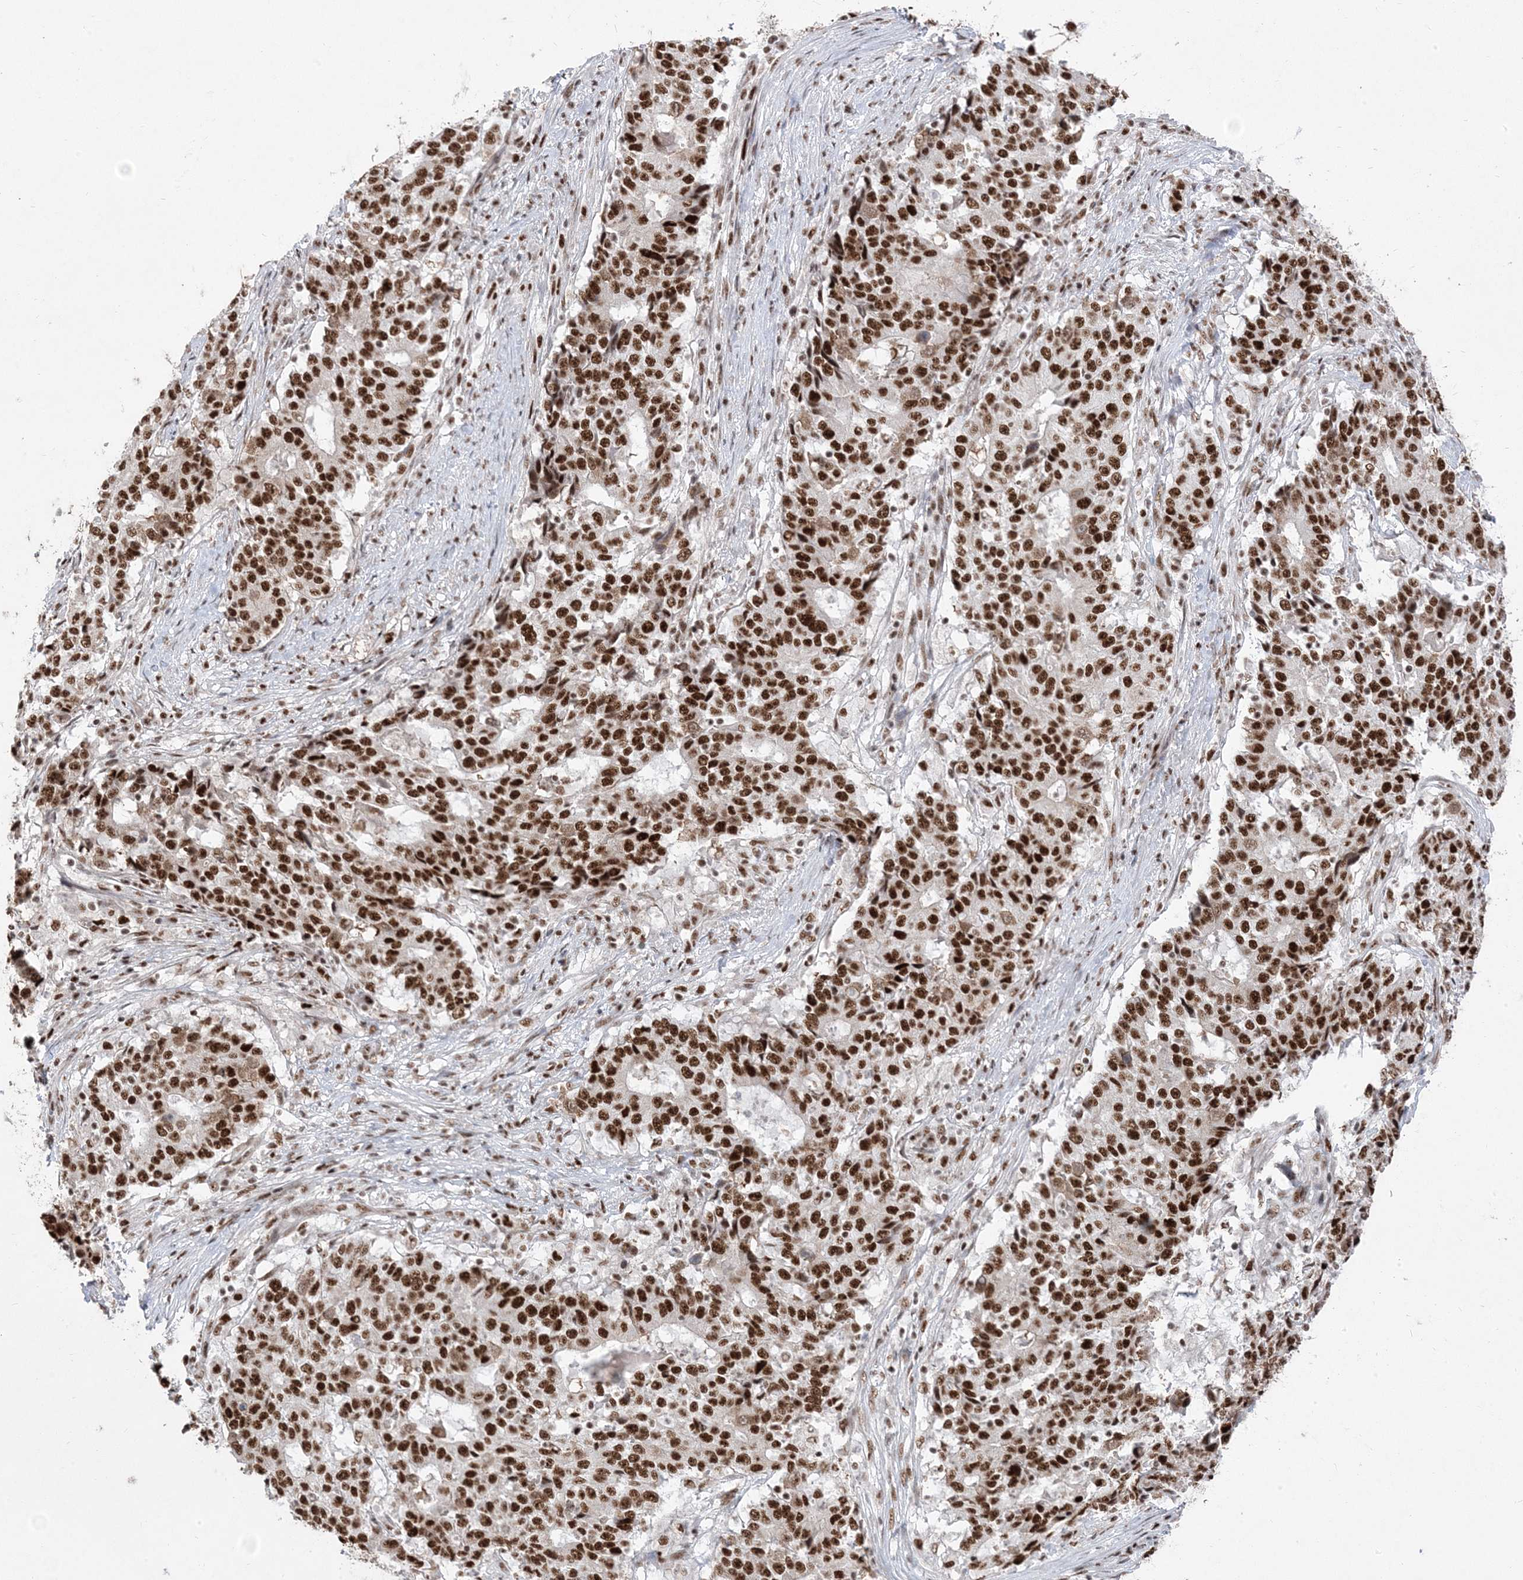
{"staining": {"intensity": "strong", "quantity": ">75%", "location": "nuclear"}, "tissue": "stomach cancer", "cell_type": "Tumor cells", "image_type": "cancer", "snomed": [{"axis": "morphology", "description": "Adenocarcinoma, NOS"}, {"axis": "topography", "description": "Stomach"}], "caption": "Strong nuclear protein staining is present in approximately >75% of tumor cells in stomach cancer.", "gene": "MTREX", "patient": {"sex": "male", "age": 59}}